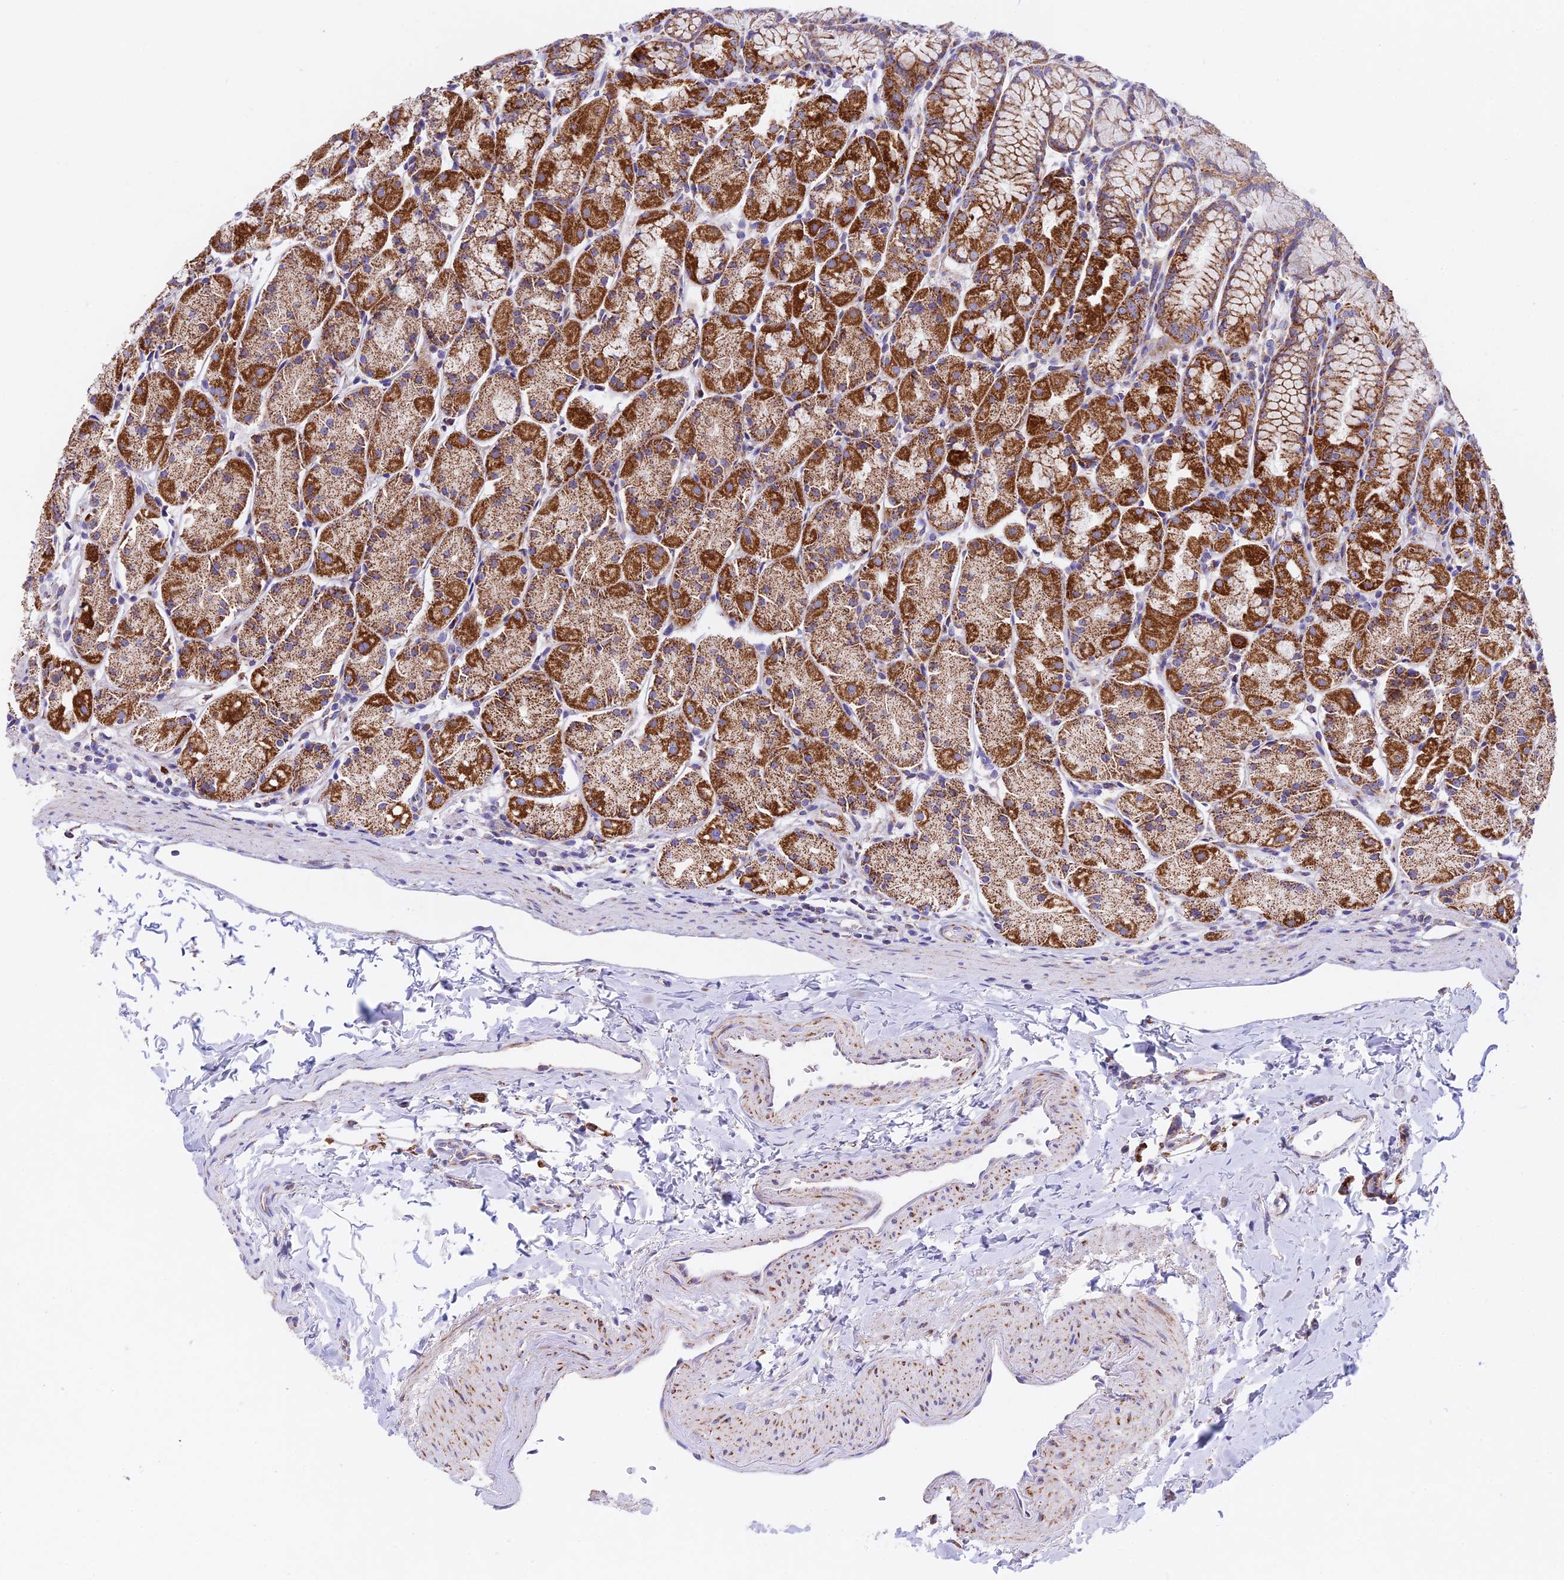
{"staining": {"intensity": "moderate", "quantity": ">75%", "location": "cytoplasmic/membranous"}, "tissue": "stomach", "cell_type": "Glandular cells", "image_type": "normal", "snomed": [{"axis": "morphology", "description": "Normal tissue, NOS"}, {"axis": "topography", "description": "Stomach, upper"}], "caption": "This histopathology image displays immunohistochemistry (IHC) staining of benign stomach, with medium moderate cytoplasmic/membranous staining in approximately >75% of glandular cells.", "gene": "HSDL2", "patient": {"sex": "male", "age": 47}}